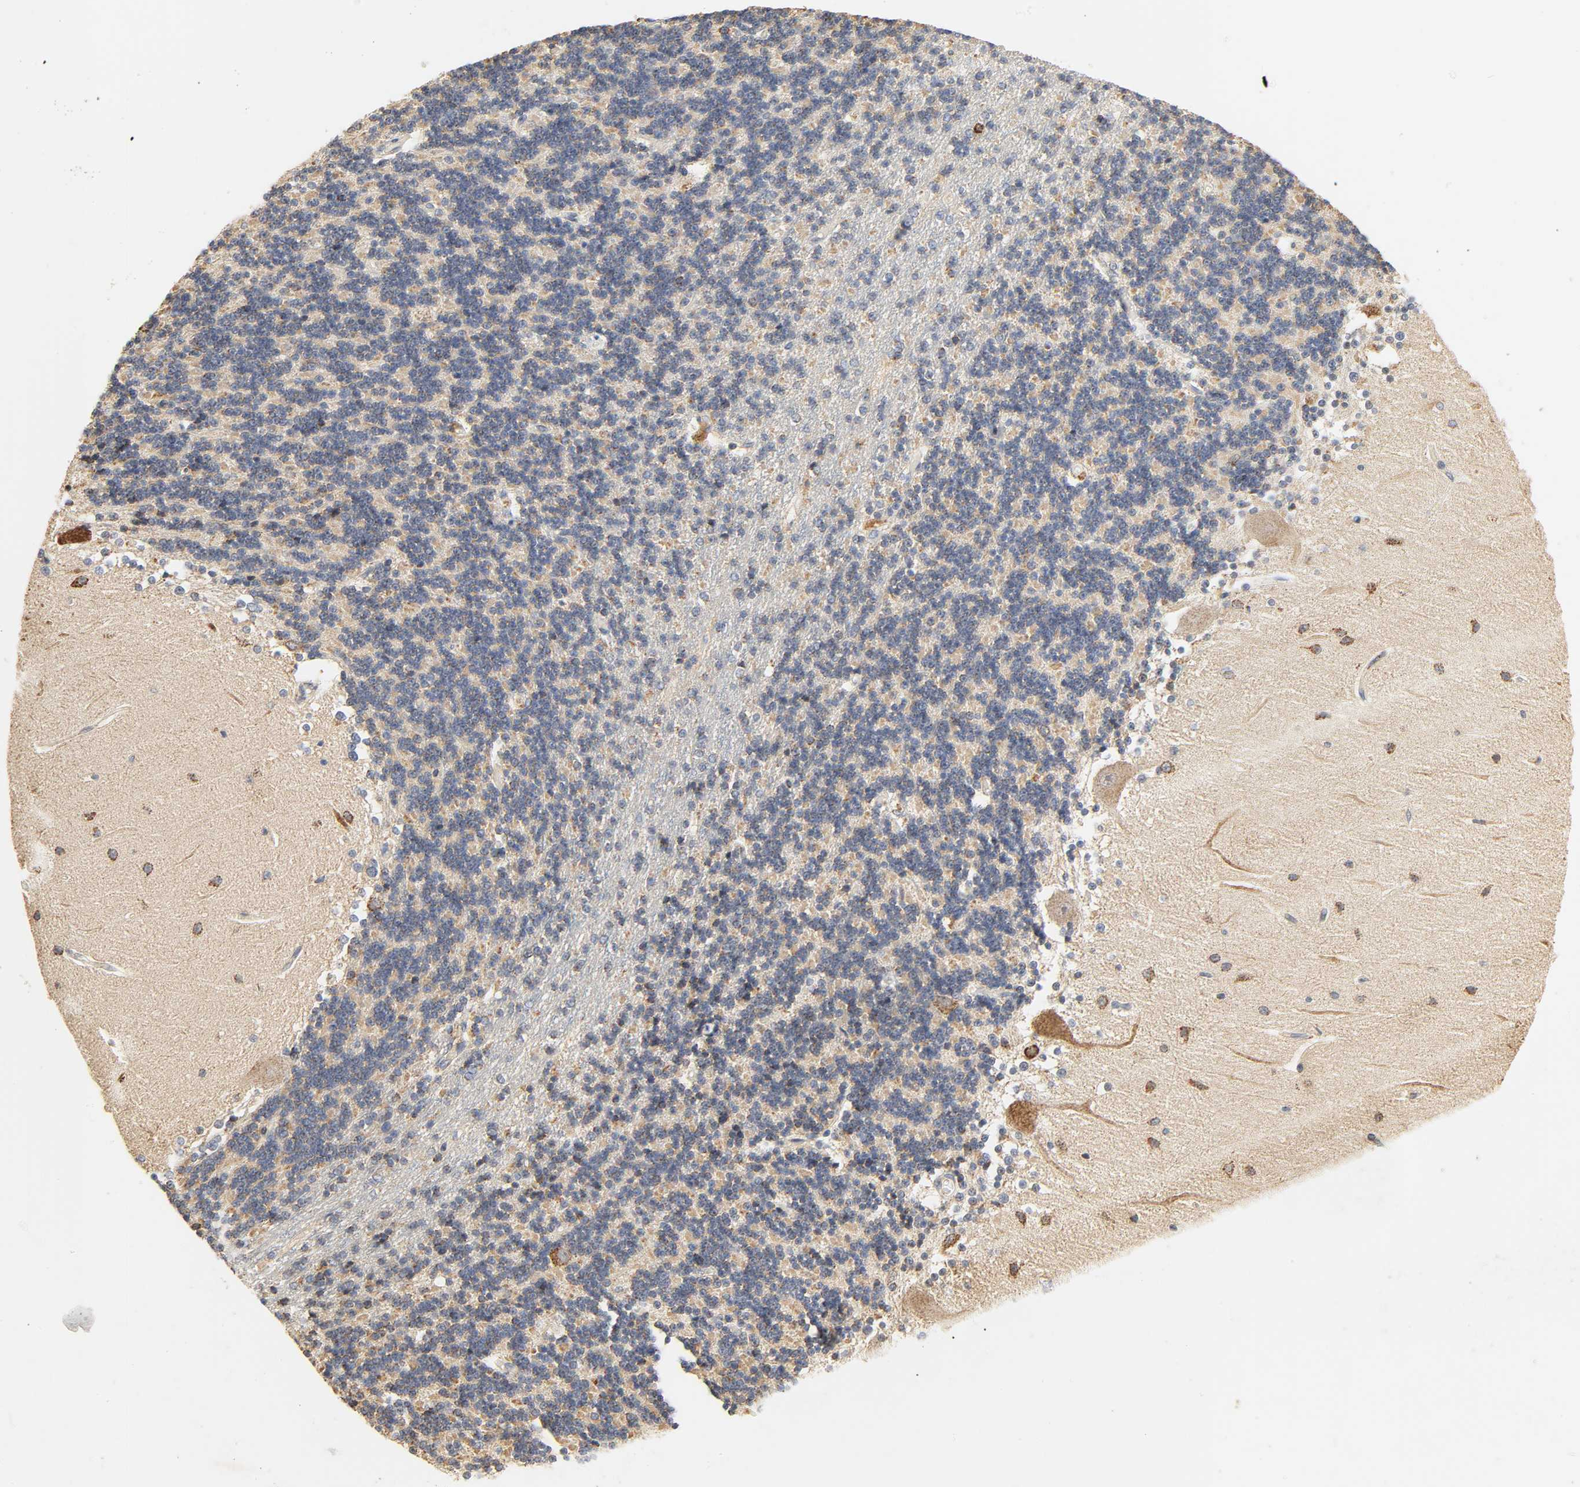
{"staining": {"intensity": "weak", "quantity": ">75%", "location": "cytoplasmic/membranous"}, "tissue": "cerebellum", "cell_type": "Cells in granular layer", "image_type": "normal", "snomed": [{"axis": "morphology", "description": "Normal tissue, NOS"}, {"axis": "topography", "description": "Cerebellum"}], "caption": "Immunohistochemical staining of benign cerebellum demonstrates low levels of weak cytoplasmic/membranous expression in about >75% of cells in granular layer. (IHC, brightfield microscopy, high magnification).", "gene": "ZMAT5", "patient": {"sex": "female", "age": 54}}